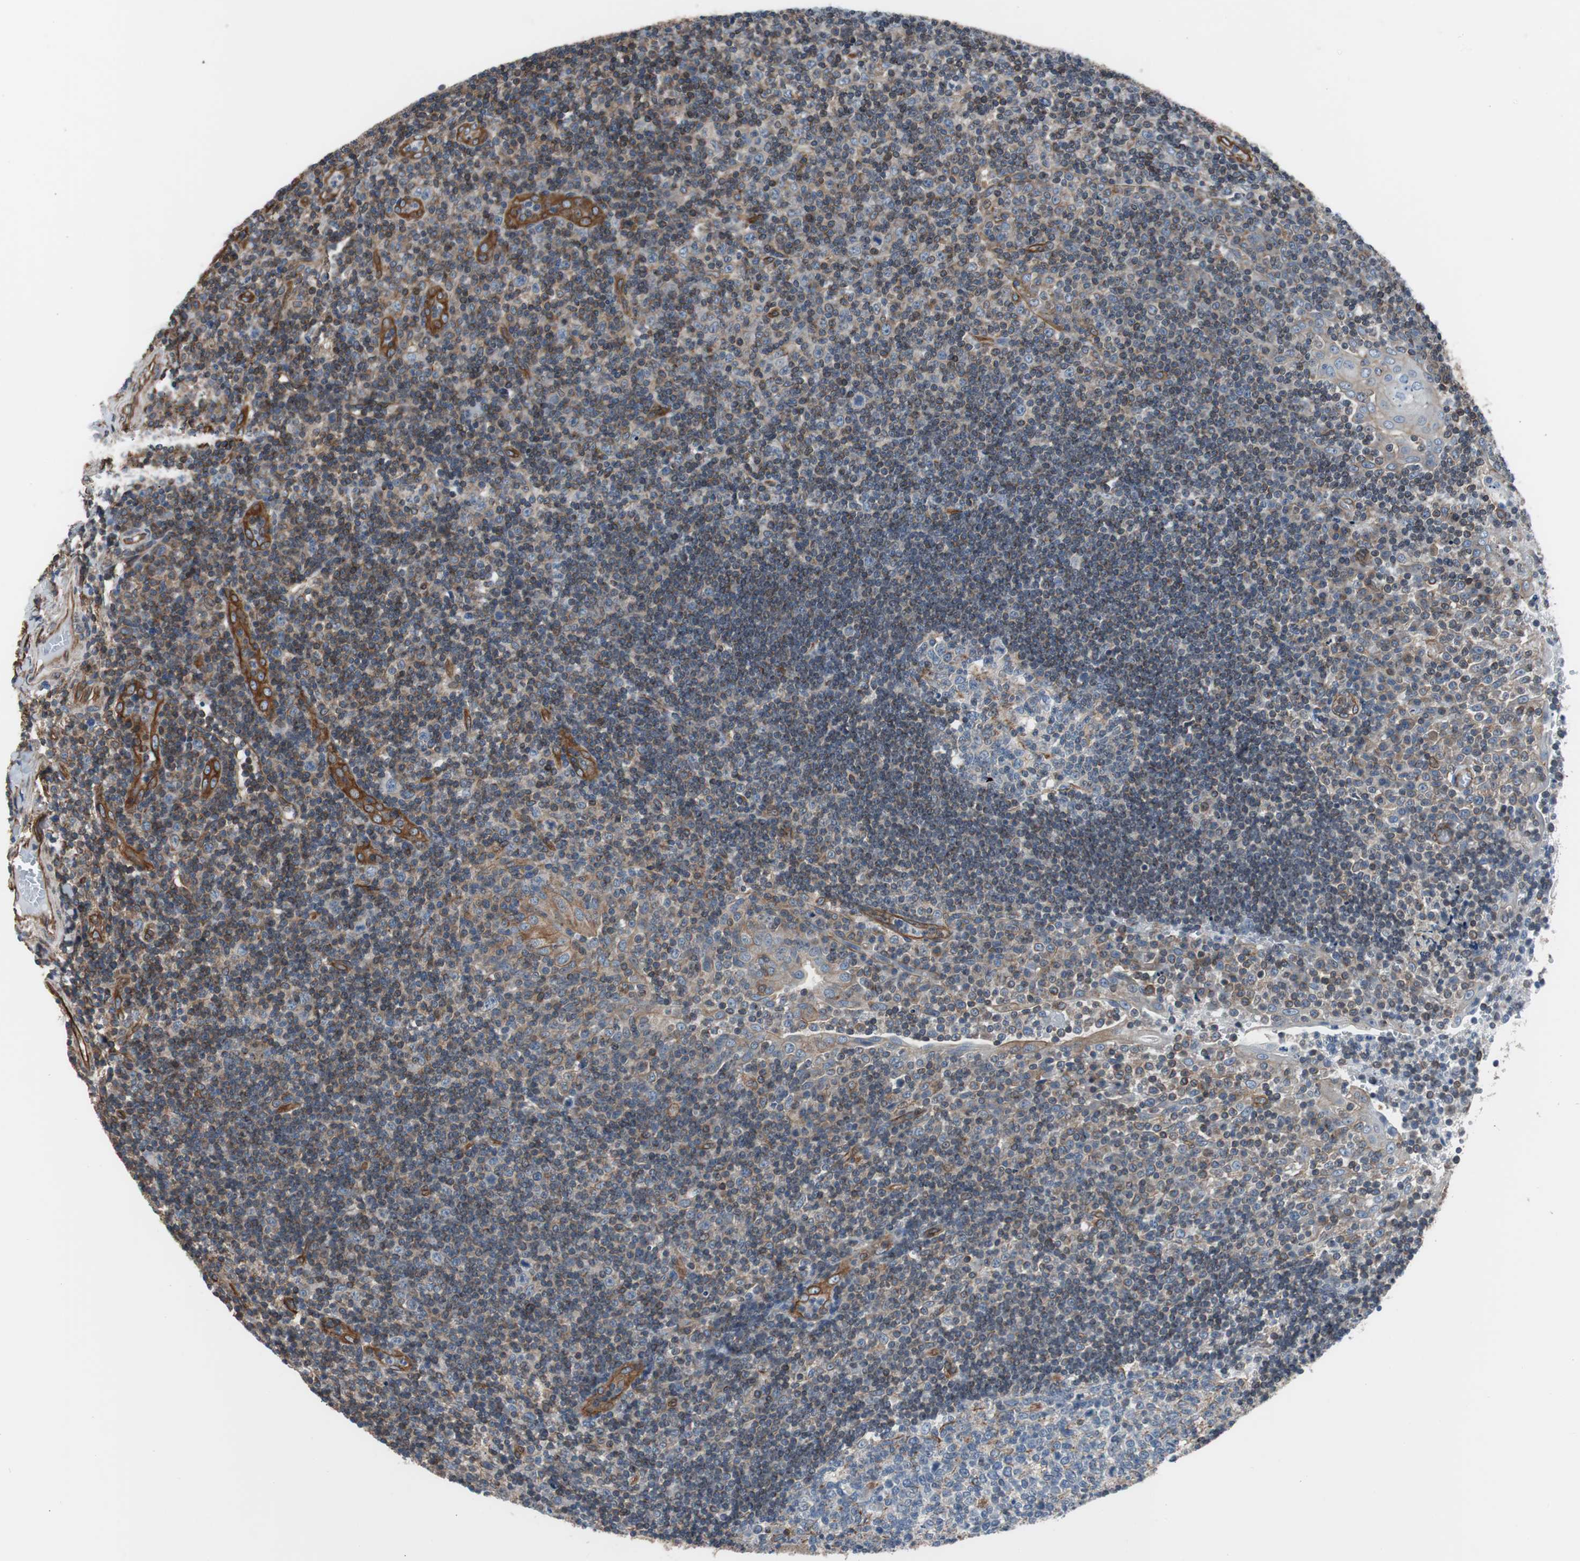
{"staining": {"intensity": "weak", "quantity": "25%-75%", "location": "cytoplasmic/membranous"}, "tissue": "tonsil", "cell_type": "Germinal center cells", "image_type": "normal", "snomed": [{"axis": "morphology", "description": "Normal tissue, NOS"}, {"axis": "topography", "description": "Tonsil"}], "caption": "High-magnification brightfield microscopy of normal tonsil stained with DAB (brown) and counterstained with hematoxylin (blue). germinal center cells exhibit weak cytoplasmic/membranous positivity is seen in approximately25%-75% of cells. Using DAB (brown) and hematoxylin (blue) stains, captured at high magnification using brightfield microscopy.", "gene": "KIF3B", "patient": {"sex": "female", "age": 40}}